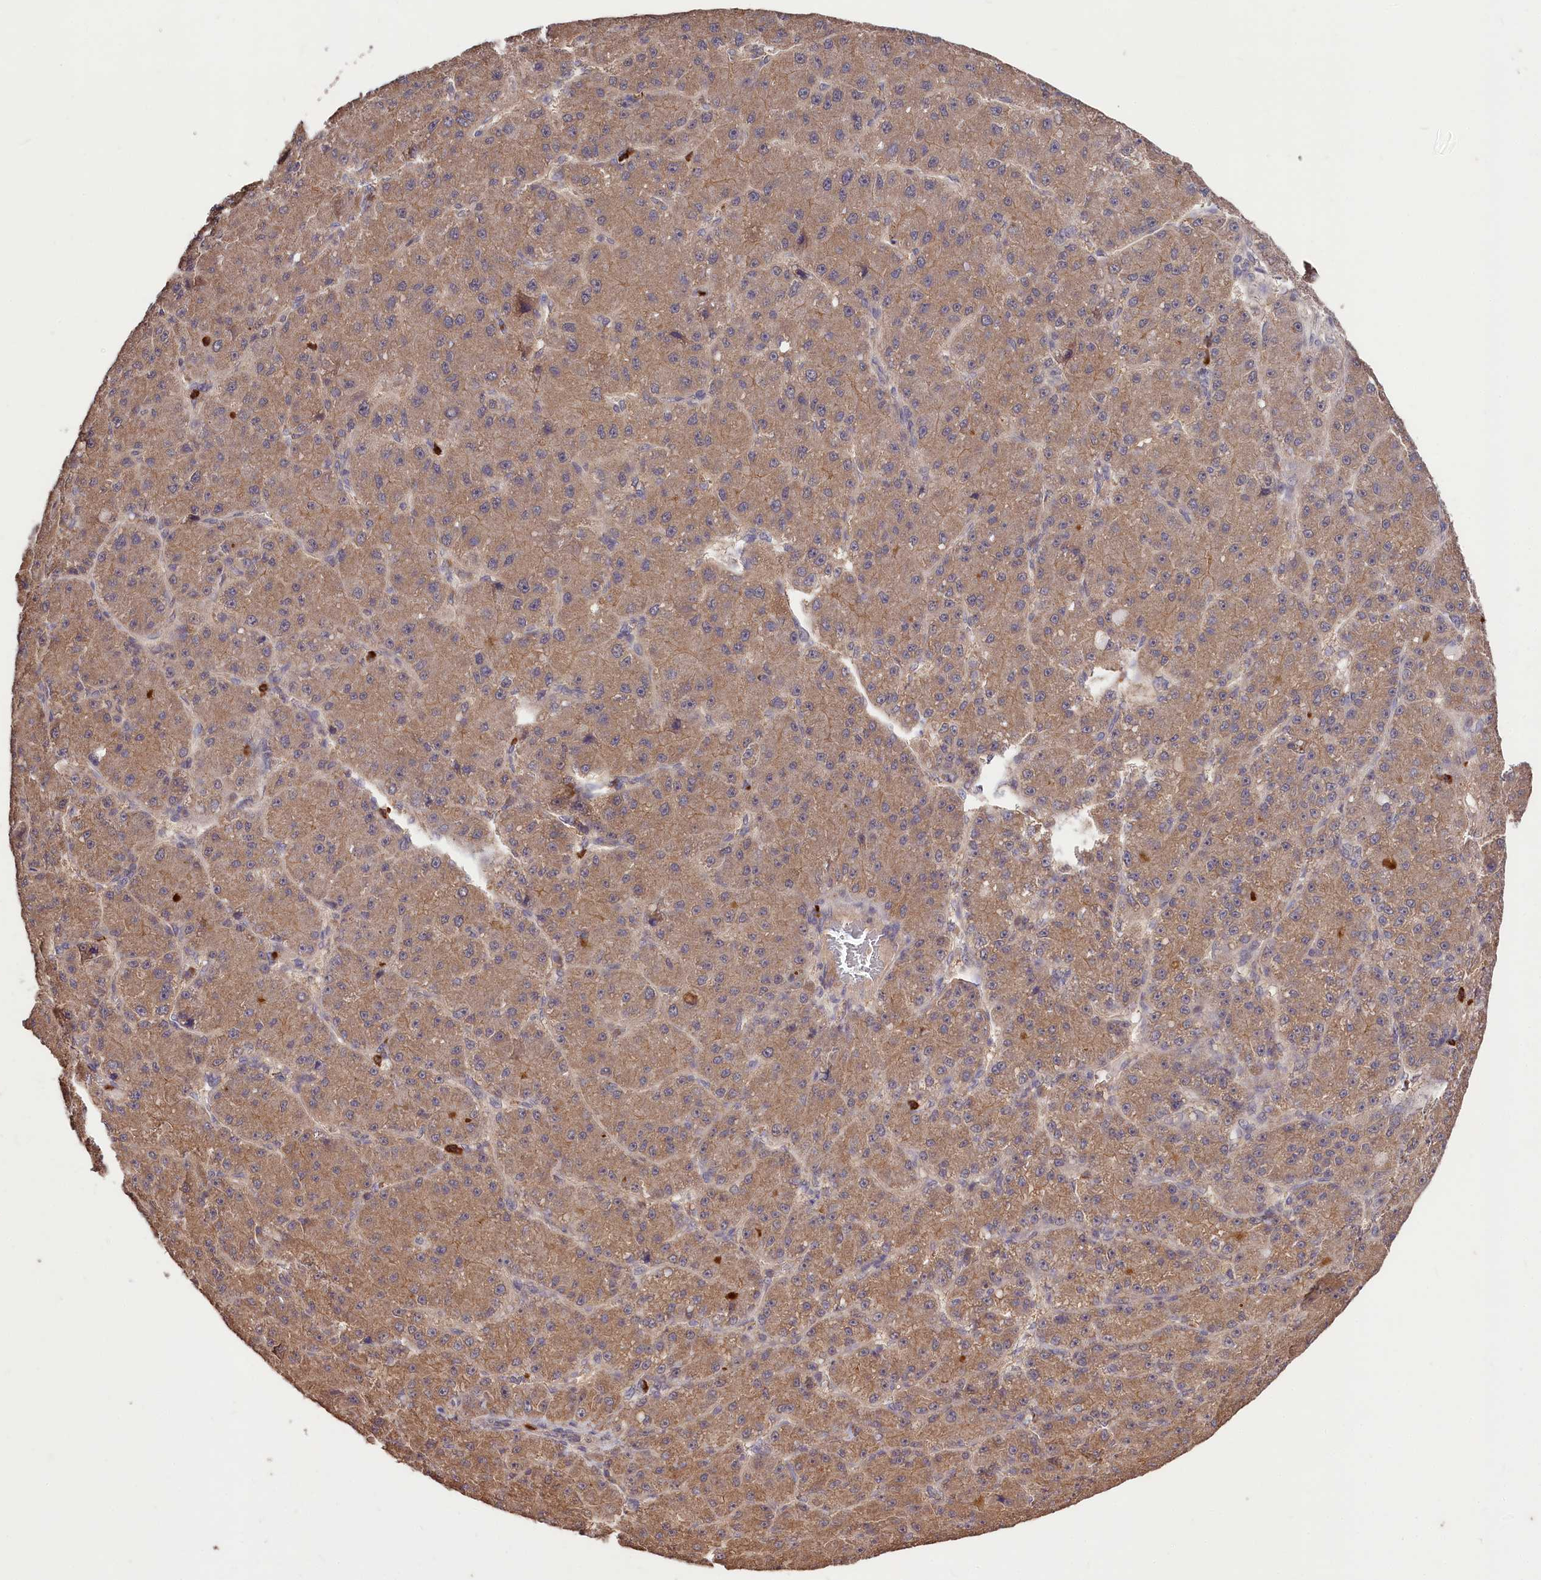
{"staining": {"intensity": "moderate", "quantity": ">75%", "location": "cytoplasmic/membranous"}, "tissue": "liver cancer", "cell_type": "Tumor cells", "image_type": "cancer", "snomed": [{"axis": "morphology", "description": "Carcinoma, Hepatocellular, NOS"}, {"axis": "topography", "description": "Liver"}], "caption": "There is medium levels of moderate cytoplasmic/membranous staining in tumor cells of liver cancer (hepatocellular carcinoma), as demonstrated by immunohistochemical staining (brown color).", "gene": "KLRB1", "patient": {"sex": "male", "age": 67}}